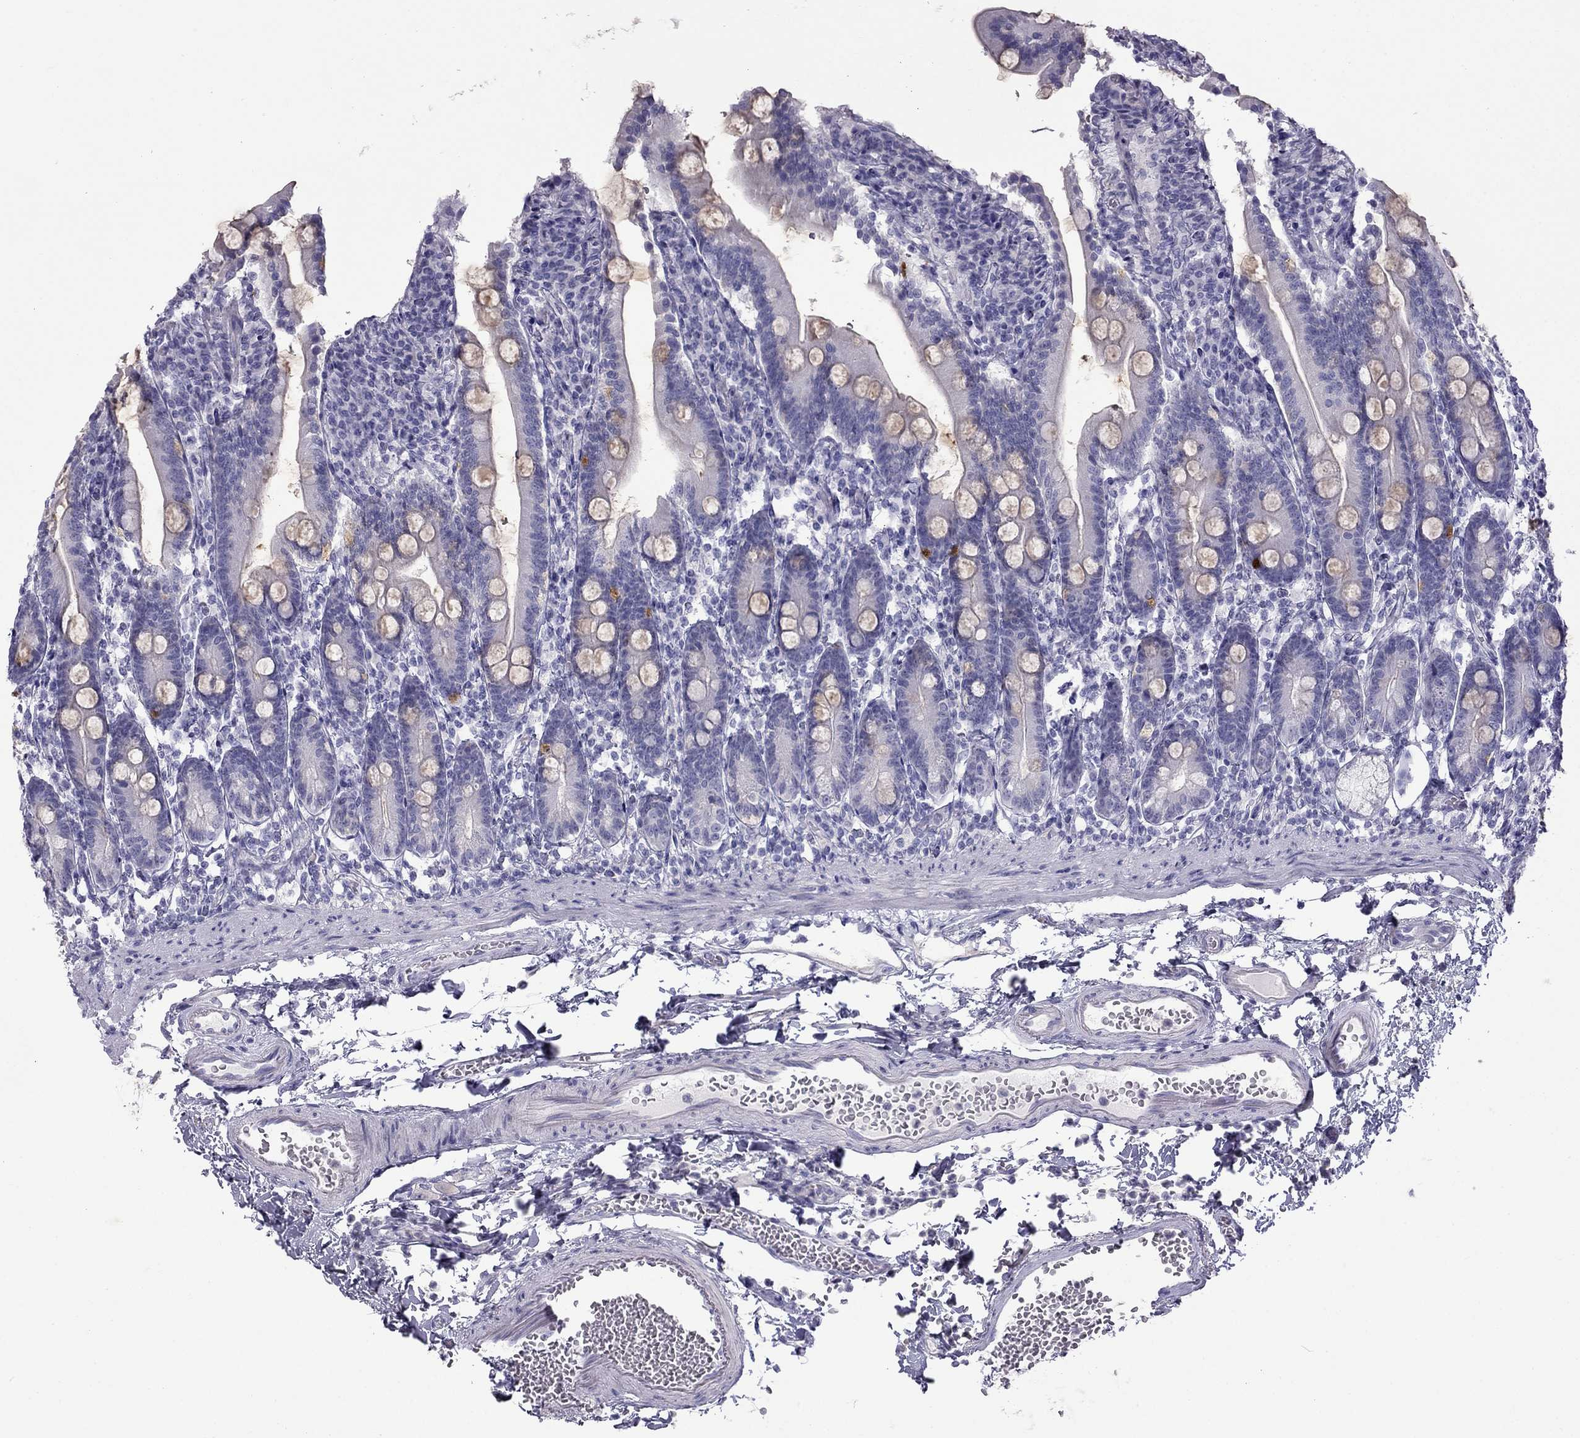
{"staining": {"intensity": "negative", "quantity": "none", "location": "none"}, "tissue": "duodenum", "cell_type": "Glandular cells", "image_type": "normal", "snomed": [{"axis": "morphology", "description": "Normal tissue, NOS"}, {"axis": "topography", "description": "Duodenum"}], "caption": "The immunohistochemistry histopathology image has no significant expression in glandular cells of duodenum. (DAB (3,3'-diaminobenzidine) immunohistochemistry (IHC), high magnification).", "gene": "ERC2", "patient": {"sex": "female", "age": 67}}